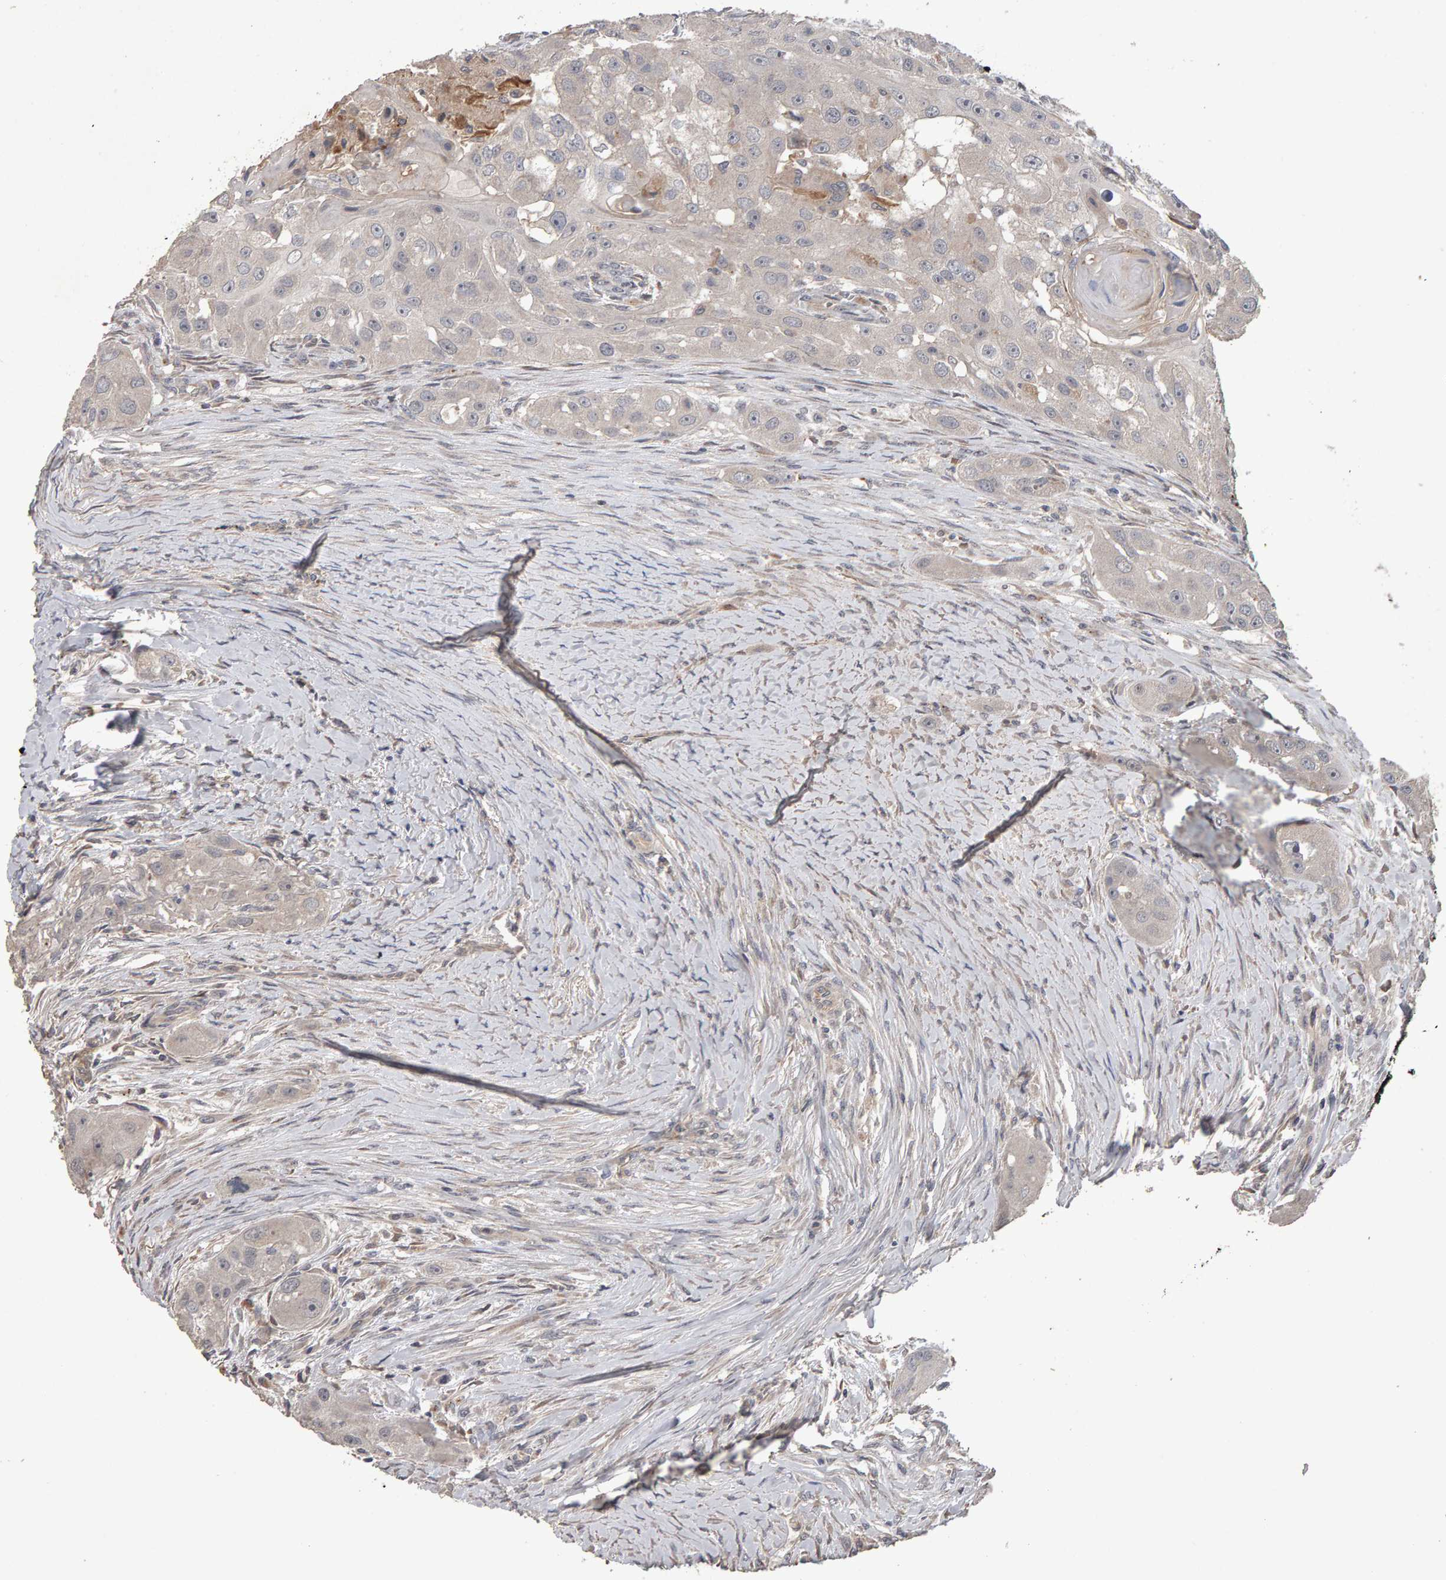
{"staining": {"intensity": "negative", "quantity": "none", "location": "none"}, "tissue": "head and neck cancer", "cell_type": "Tumor cells", "image_type": "cancer", "snomed": [{"axis": "morphology", "description": "Normal tissue, NOS"}, {"axis": "morphology", "description": "Squamous cell carcinoma, NOS"}, {"axis": "topography", "description": "Skeletal muscle"}, {"axis": "topography", "description": "Head-Neck"}], "caption": "Immunohistochemistry (IHC) photomicrograph of human head and neck cancer stained for a protein (brown), which reveals no staining in tumor cells.", "gene": "COASY", "patient": {"sex": "male", "age": 51}}